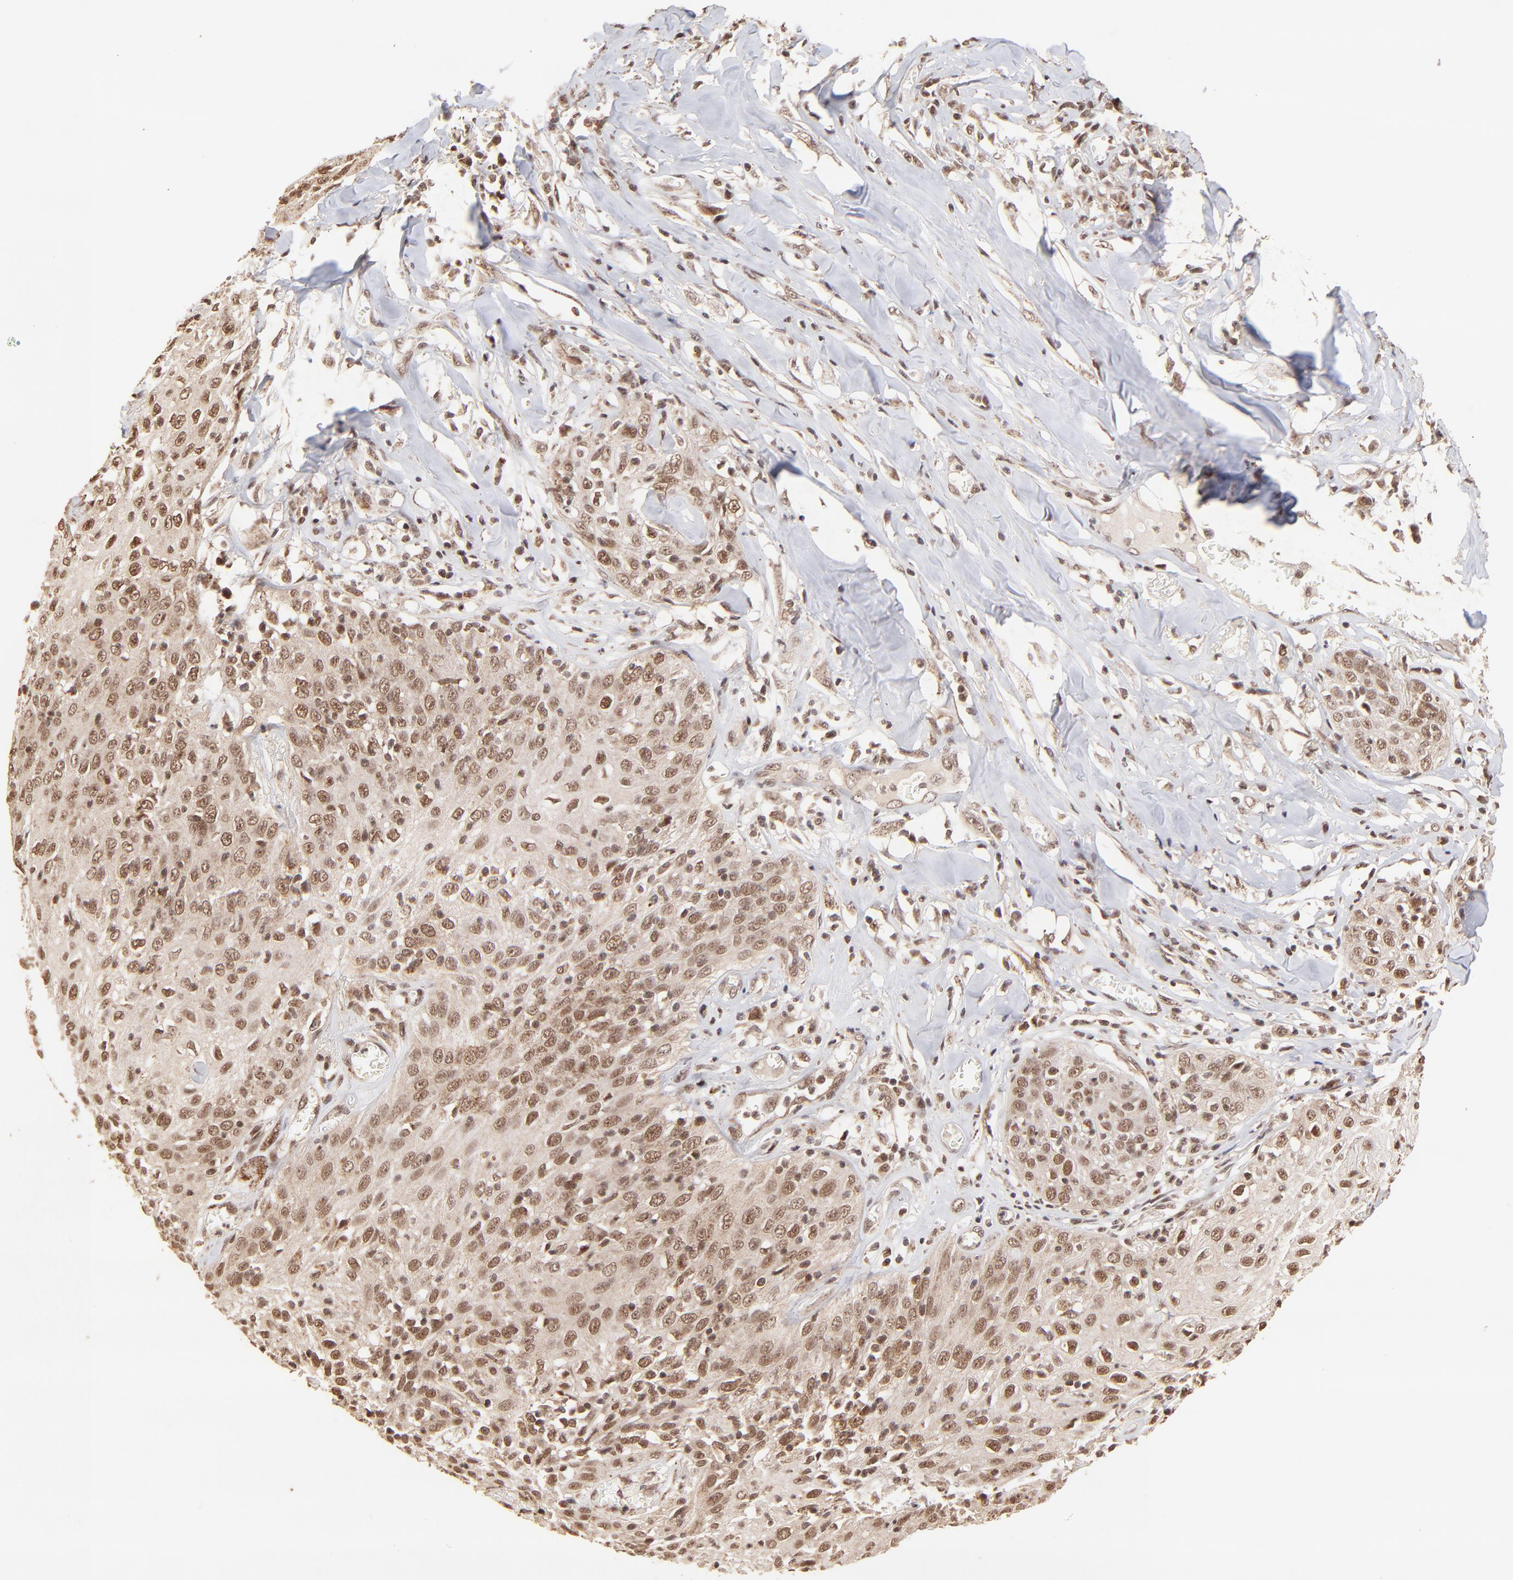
{"staining": {"intensity": "moderate", "quantity": ">75%", "location": "cytoplasmic/membranous,nuclear"}, "tissue": "skin cancer", "cell_type": "Tumor cells", "image_type": "cancer", "snomed": [{"axis": "morphology", "description": "Squamous cell carcinoma, NOS"}, {"axis": "topography", "description": "Skin"}], "caption": "The histopathology image shows immunohistochemical staining of skin cancer (squamous cell carcinoma). There is moderate cytoplasmic/membranous and nuclear expression is seen in approximately >75% of tumor cells.", "gene": "MED15", "patient": {"sex": "male", "age": 65}}